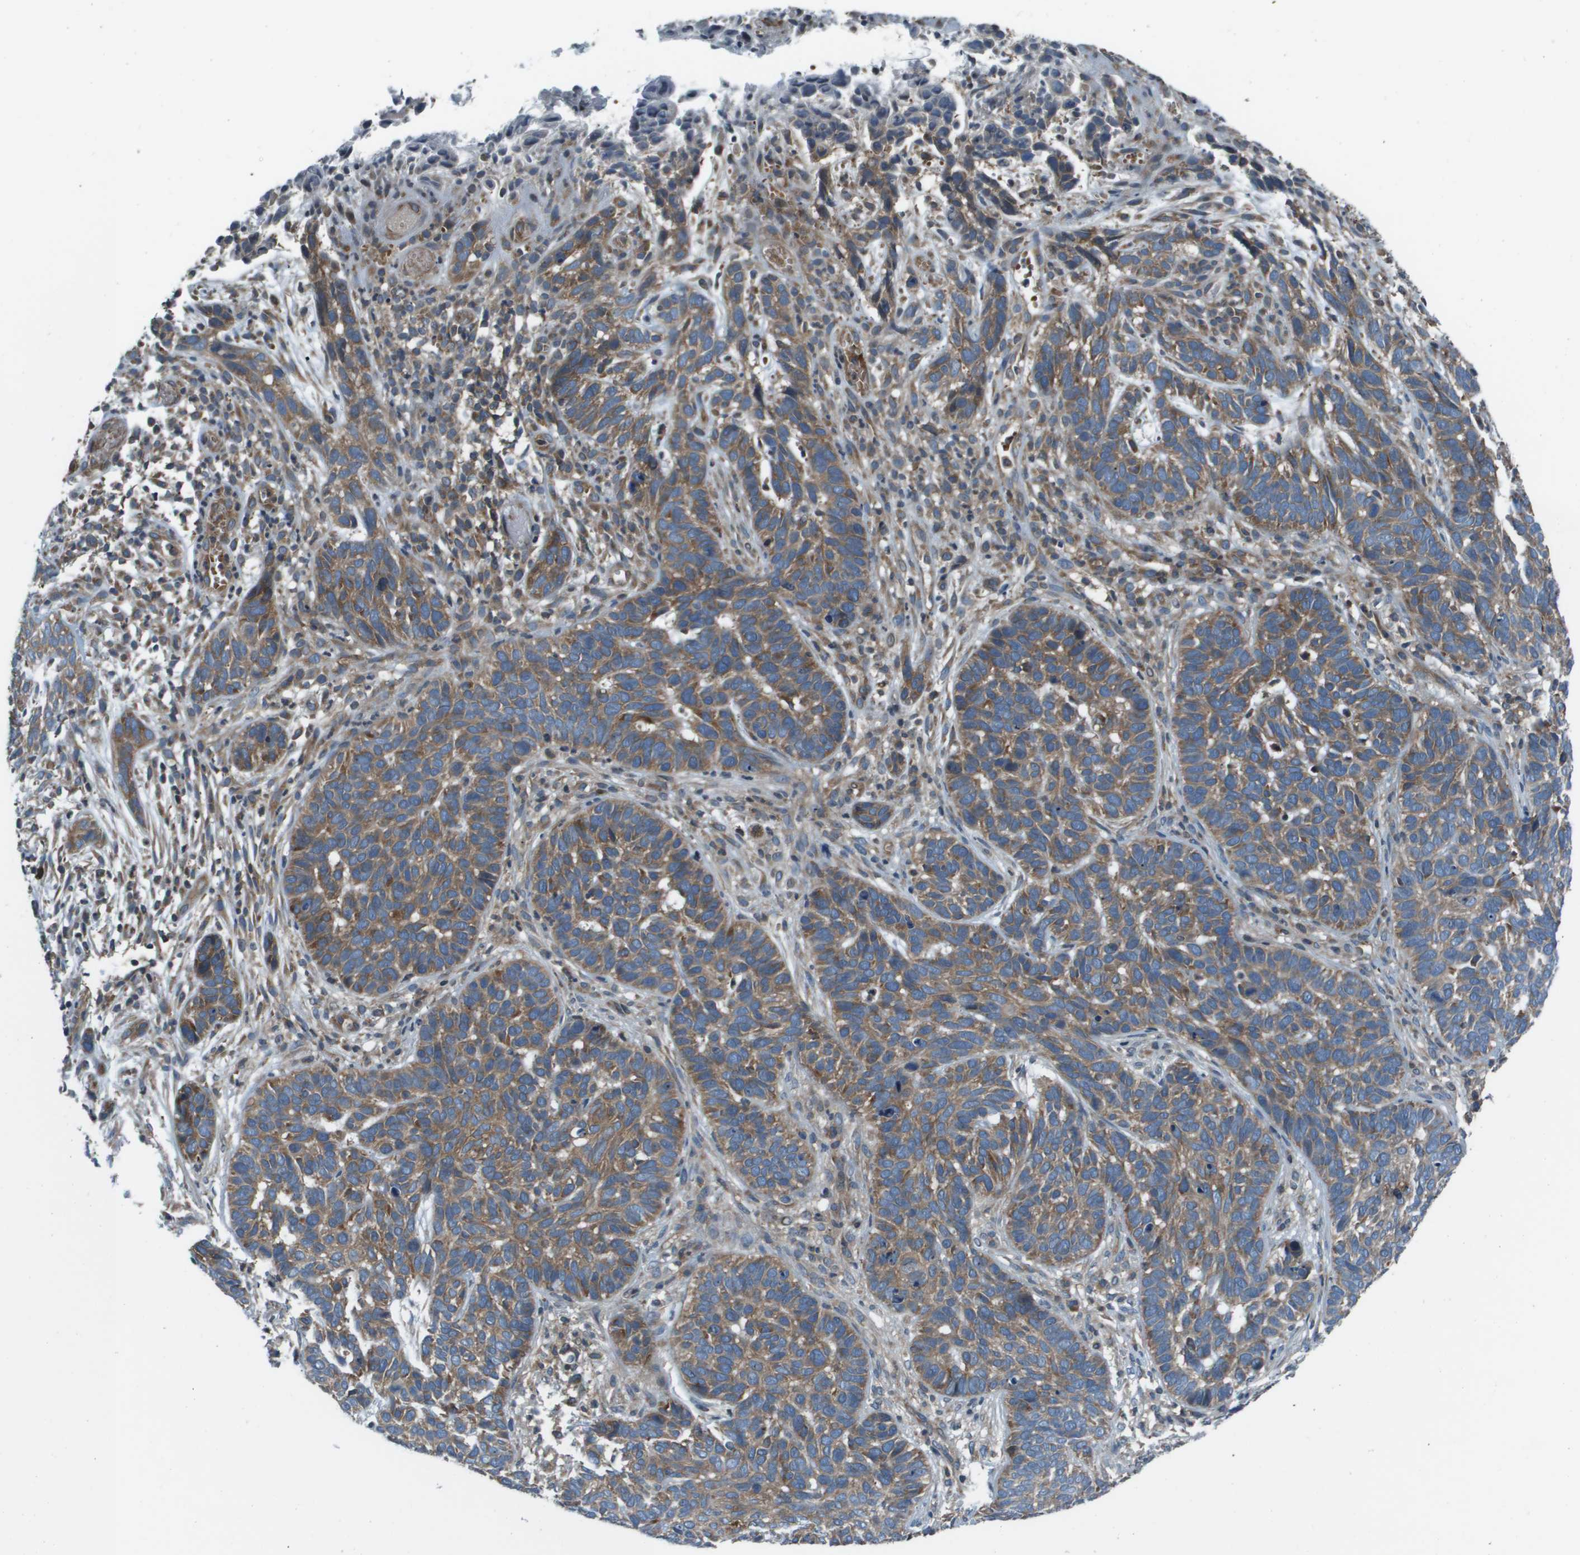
{"staining": {"intensity": "moderate", "quantity": ">75%", "location": "cytoplasmic/membranous"}, "tissue": "skin cancer", "cell_type": "Tumor cells", "image_type": "cancer", "snomed": [{"axis": "morphology", "description": "Basal cell carcinoma"}, {"axis": "topography", "description": "Skin"}], "caption": "Protein positivity by immunohistochemistry (IHC) exhibits moderate cytoplasmic/membranous expression in approximately >75% of tumor cells in skin cancer.", "gene": "EIF3B", "patient": {"sex": "male", "age": 87}}